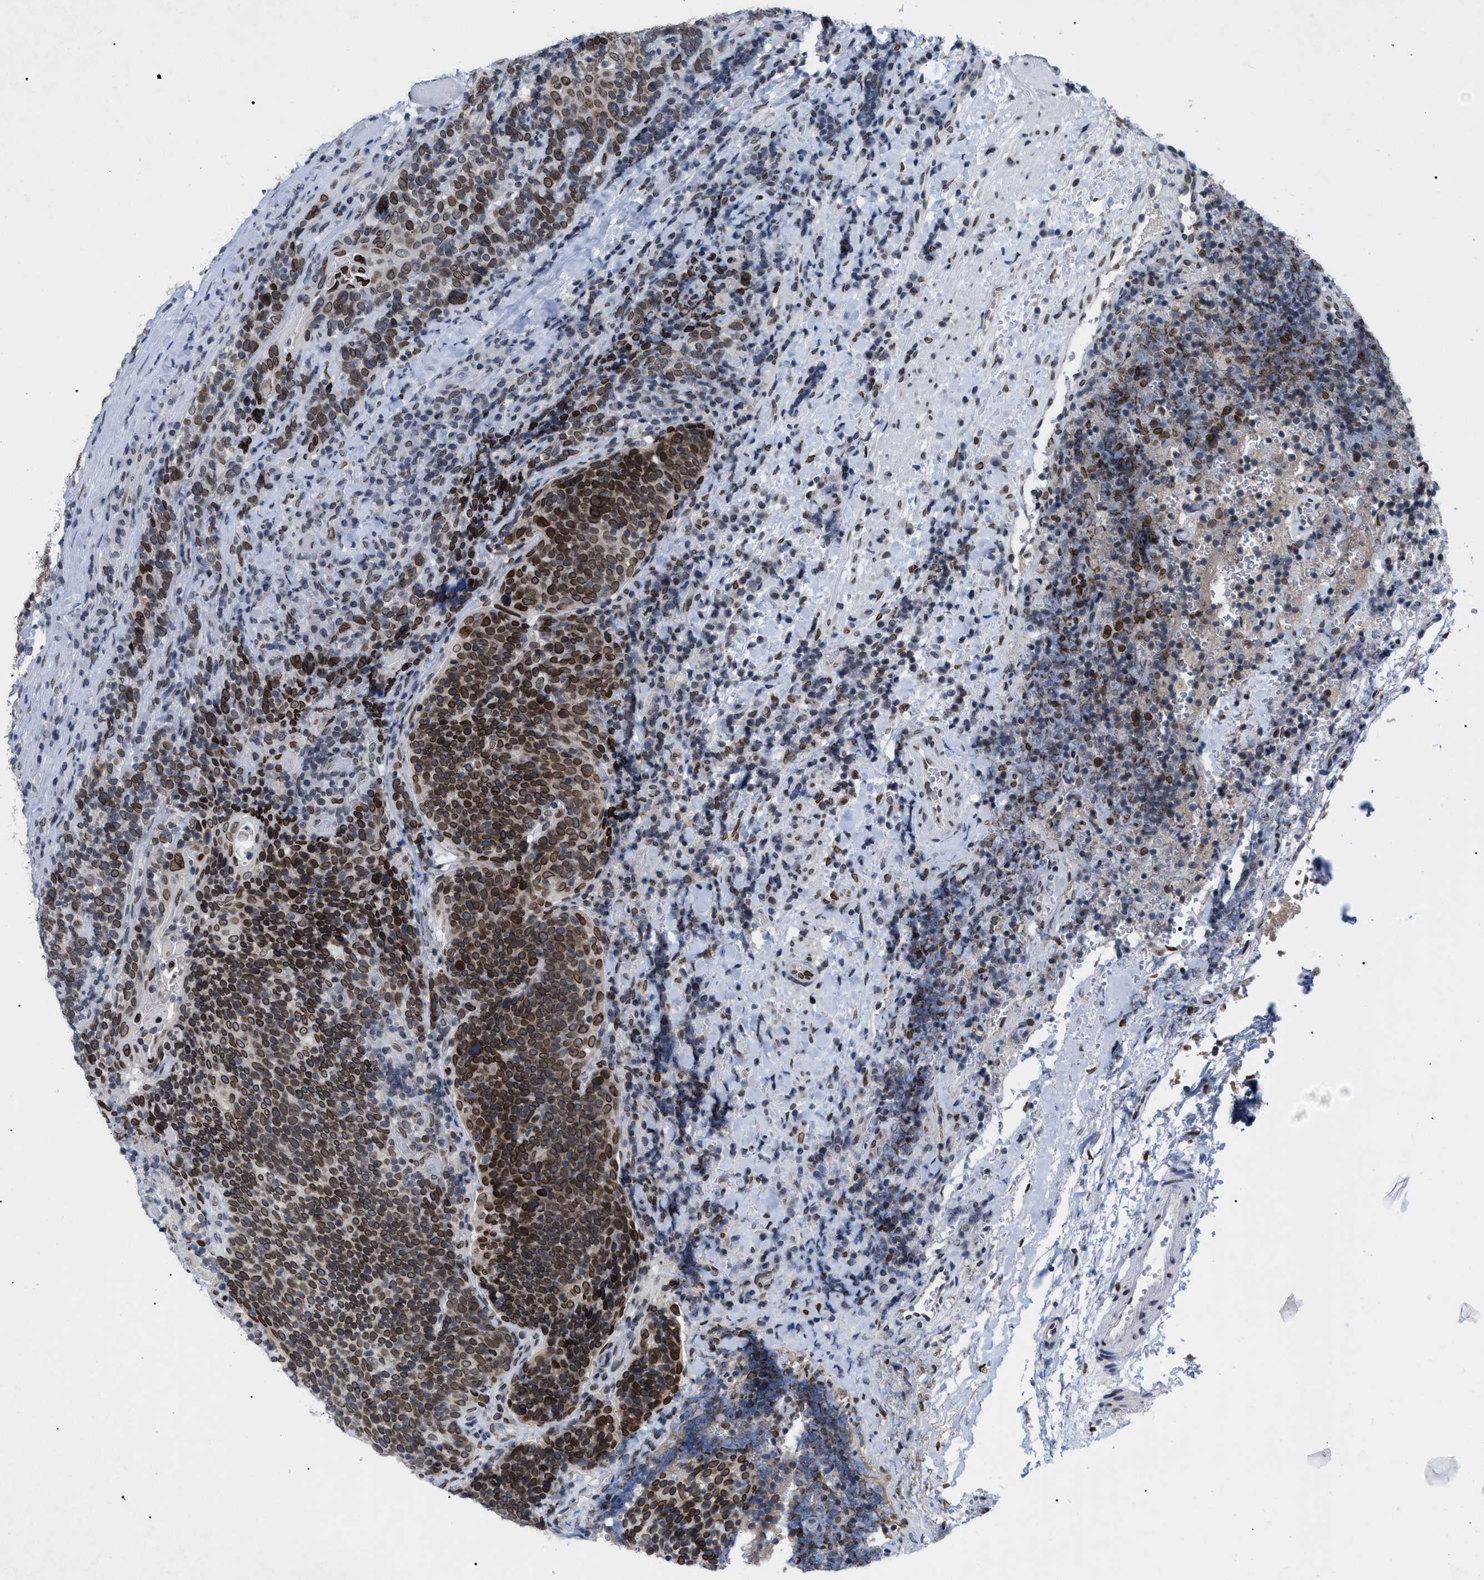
{"staining": {"intensity": "strong", "quantity": ">75%", "location": "cytoplasmic/membranous,nuclear"}, "tissue": "head and neck cancer", "cell_type": "Tumor cells", "image_type": "cancer", "snomed": [{"axis": "morphology", "description": "Squamous cell carcinoma, NOS"}, {"axis": "morphology", "description": "Squamous cell carcinoma, metastatic, NOS"}, {"axis": "topography", "description": "Lymph node"}, {"axis": "topography", "description": "Head-Neck"}], "caption": "The histopathology image demonstrates a brown stain indicating the presence of a protein in the cytoplasmic/membranous and nuclear of tumor cells in head and neck metastatic squamous cell carcinoma.", "gene": "TPR", "patient": {"sex": "male", "age": 62}}